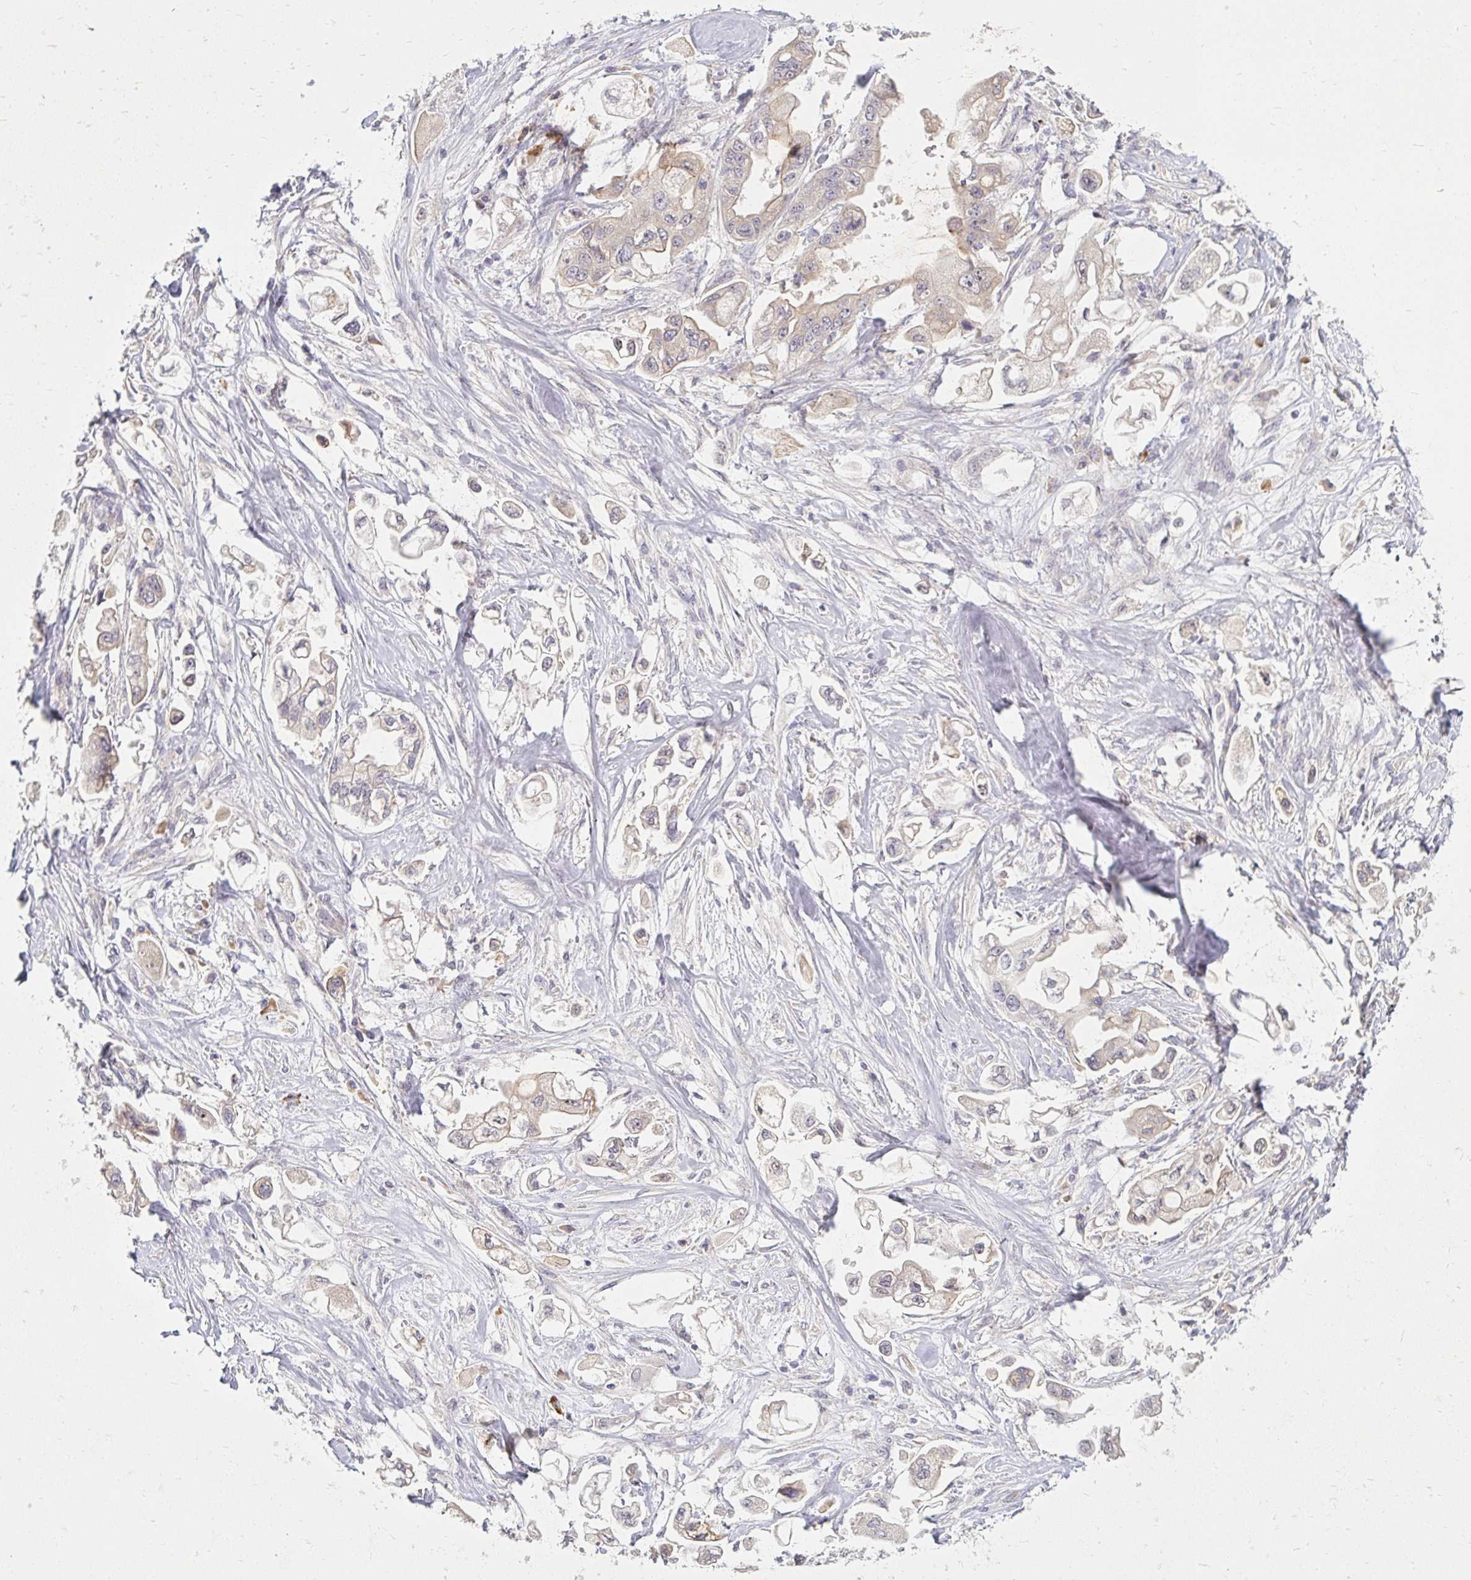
{"staining": {"intensity": "negative", "quantity": "none", "location": "none"}, "tissue": "stomach cancer", "cell_type": "Tumor cells", "image_type": "cancer", "snomed": [{"axis": "morphology", "description": "Adenocarcinoma, NOS"}, {"axis": "topography", "description": "Stomach"}], "caption": "The micrograph displays no staining of tumor cells in stomach cancer. Nuclei are stained in blue.", "gene": "DDN", "patient": {"sex": "male", "age": 62}}